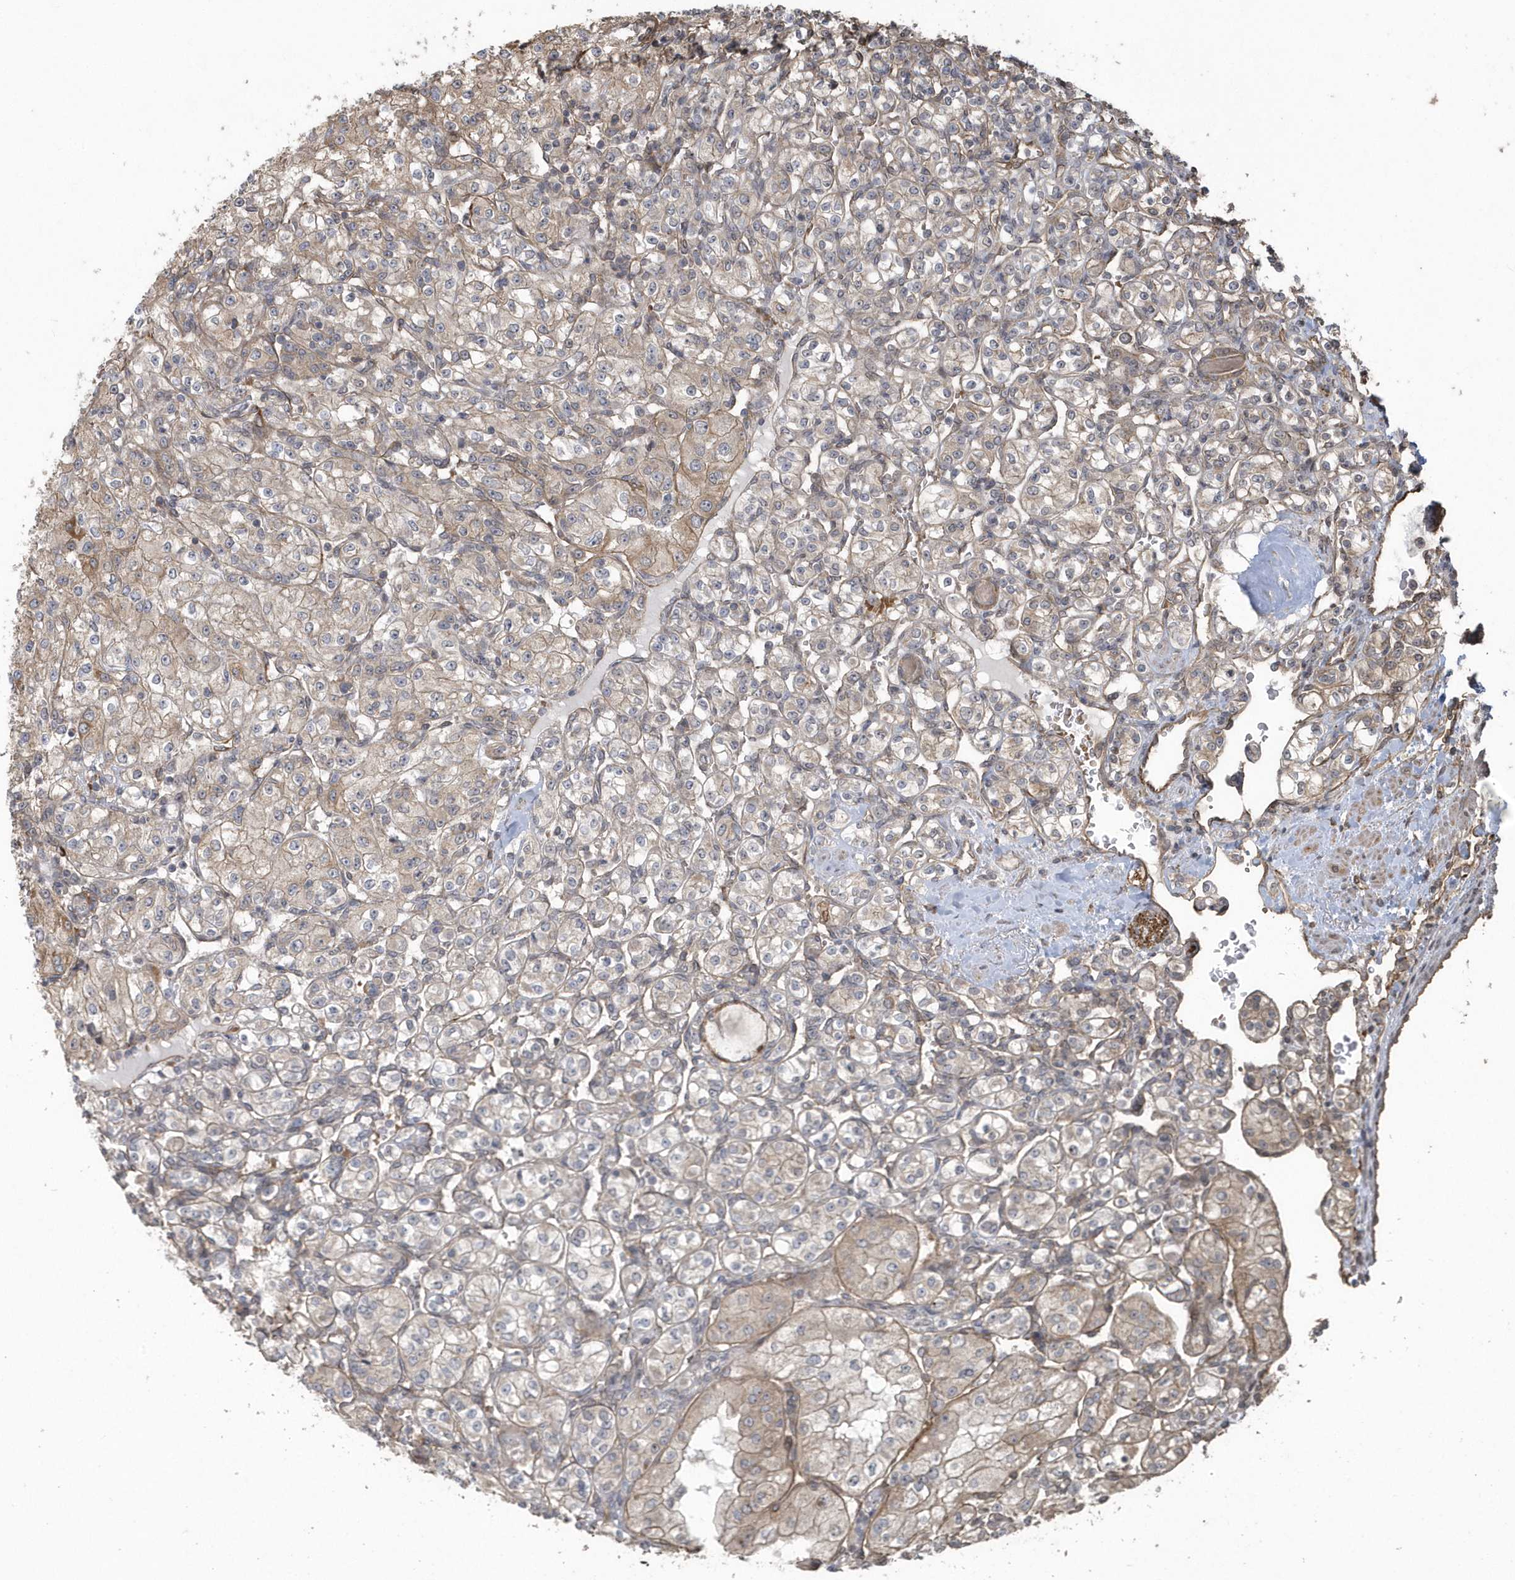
{"staining": {"intensity": "weak", "quantity": ">75%", "location": "cytoplasmic/membranous"}, "tissue": "renal cancer", "cell_type": "Tumor cells", "image_type": "cancer", "snomed": [{"axis": "morphology", "description": "Adenocarcinoma, NOS"}, {"axis": "topography", "description": "Kidney"}], "caption": "IHC of human renal cancer exhibits low levels of weak cytoplasmic/membranous positivity in approximately >75% of tumor cells. (brown staining indicates protein expression, while blue staining denotes nuclei).", "gene": "HERPUD1", "patient": {"sex": "male", "age": 77}}